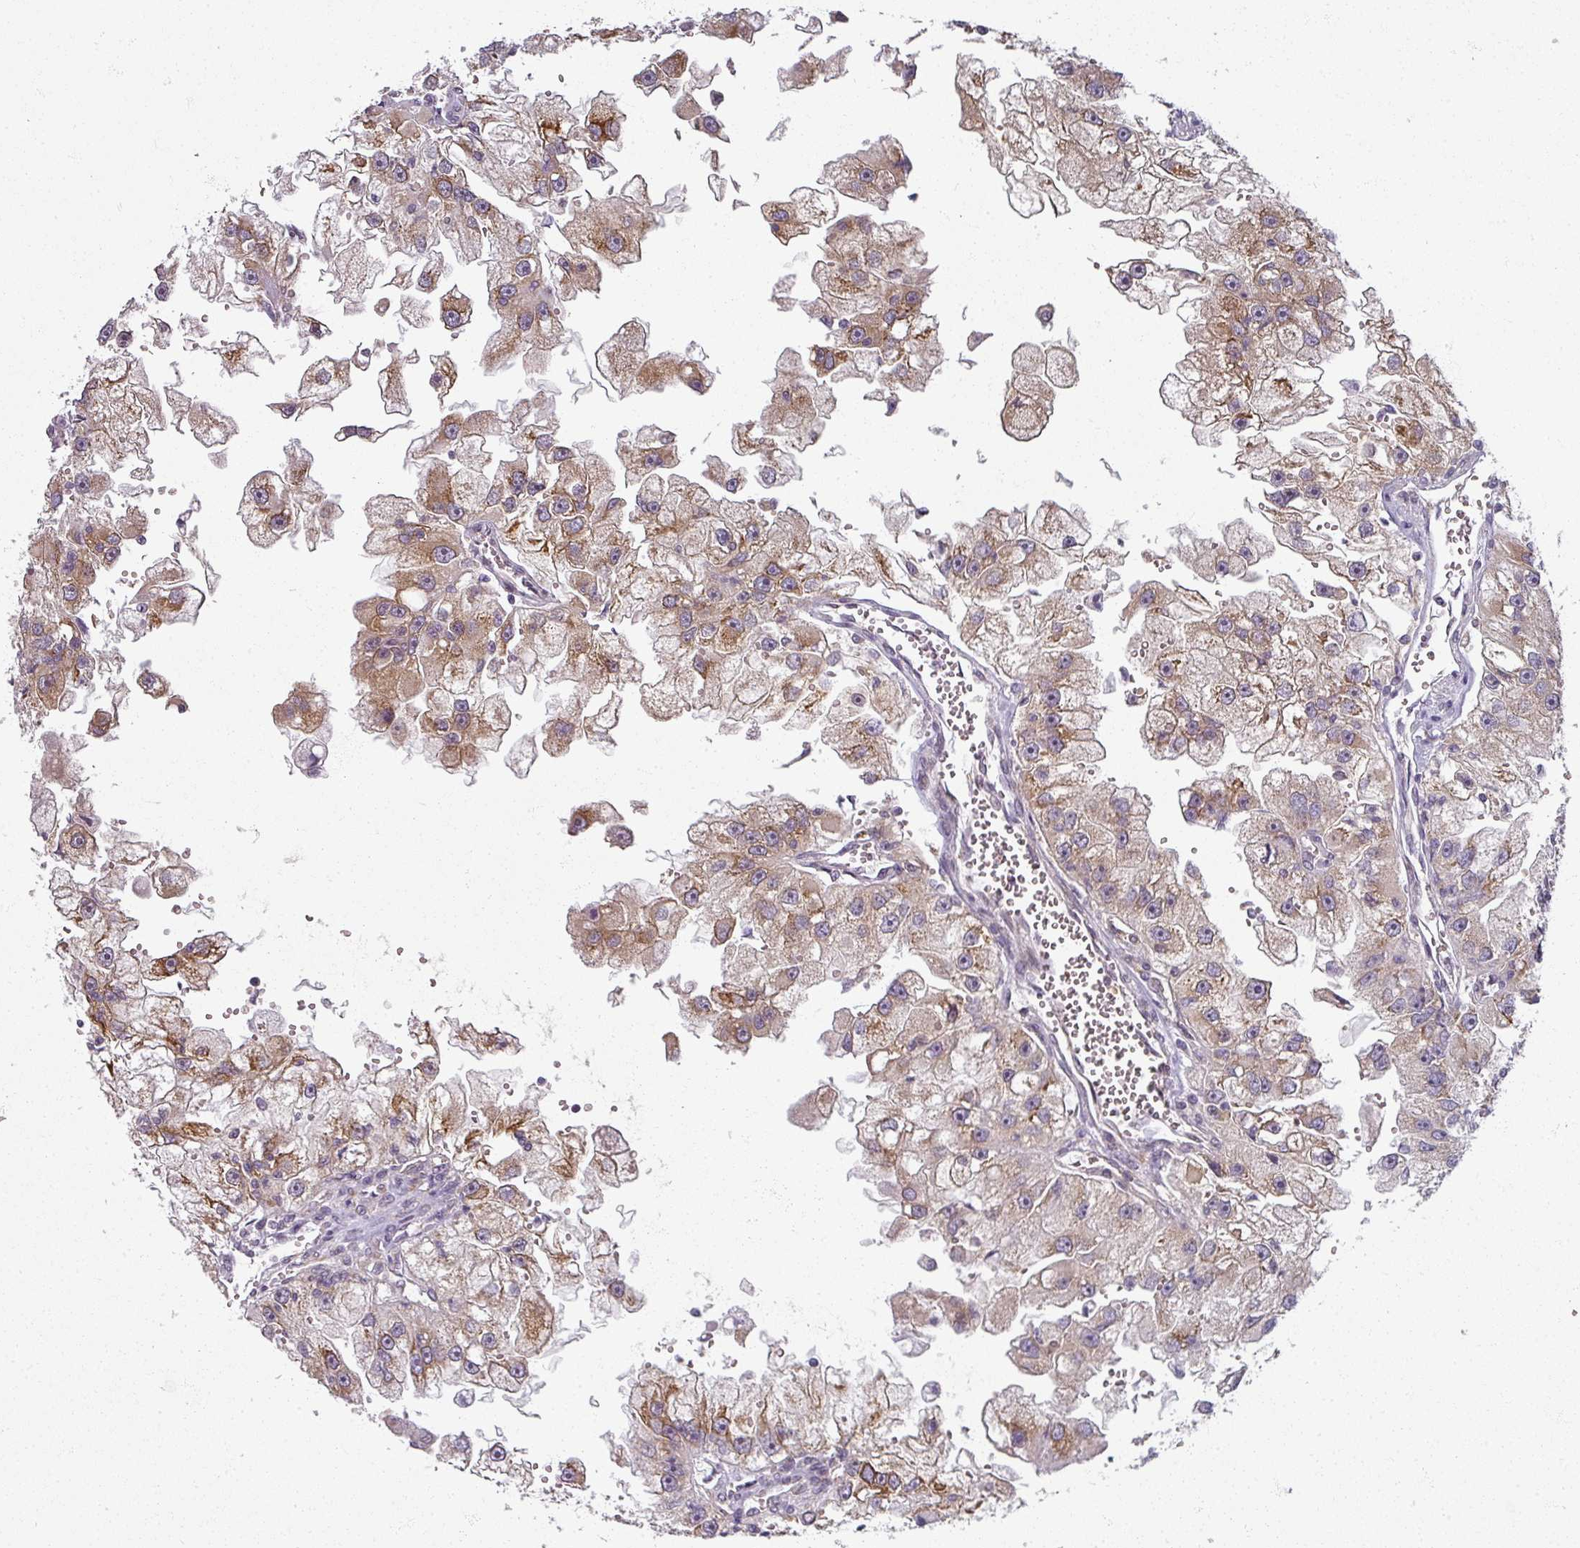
{"staining": {"intensity": "moderate", "quantity": "<25%", "location": "cytoplasmic/membranous"}, "tissue": "renal cancer", "cell_type": "Tumor cells", "image_type": "cancer", "snomed": [{"axis": "morphology", "description": "Adenocarcinoma, NOS"}, {"axis": "topography", "description": "Kidney"}], "caption": "Immunohistochemical staining of human adenocarcinoma (renal) demonstrates low levels of moderate cytoplasmic/membranous staining in about <25% of tumor cells. (DAB = brown stain, brightfield microscopy at high magnification).", "gene": "AGPAT4", "patient": {"sex": "male", "age": 63}}